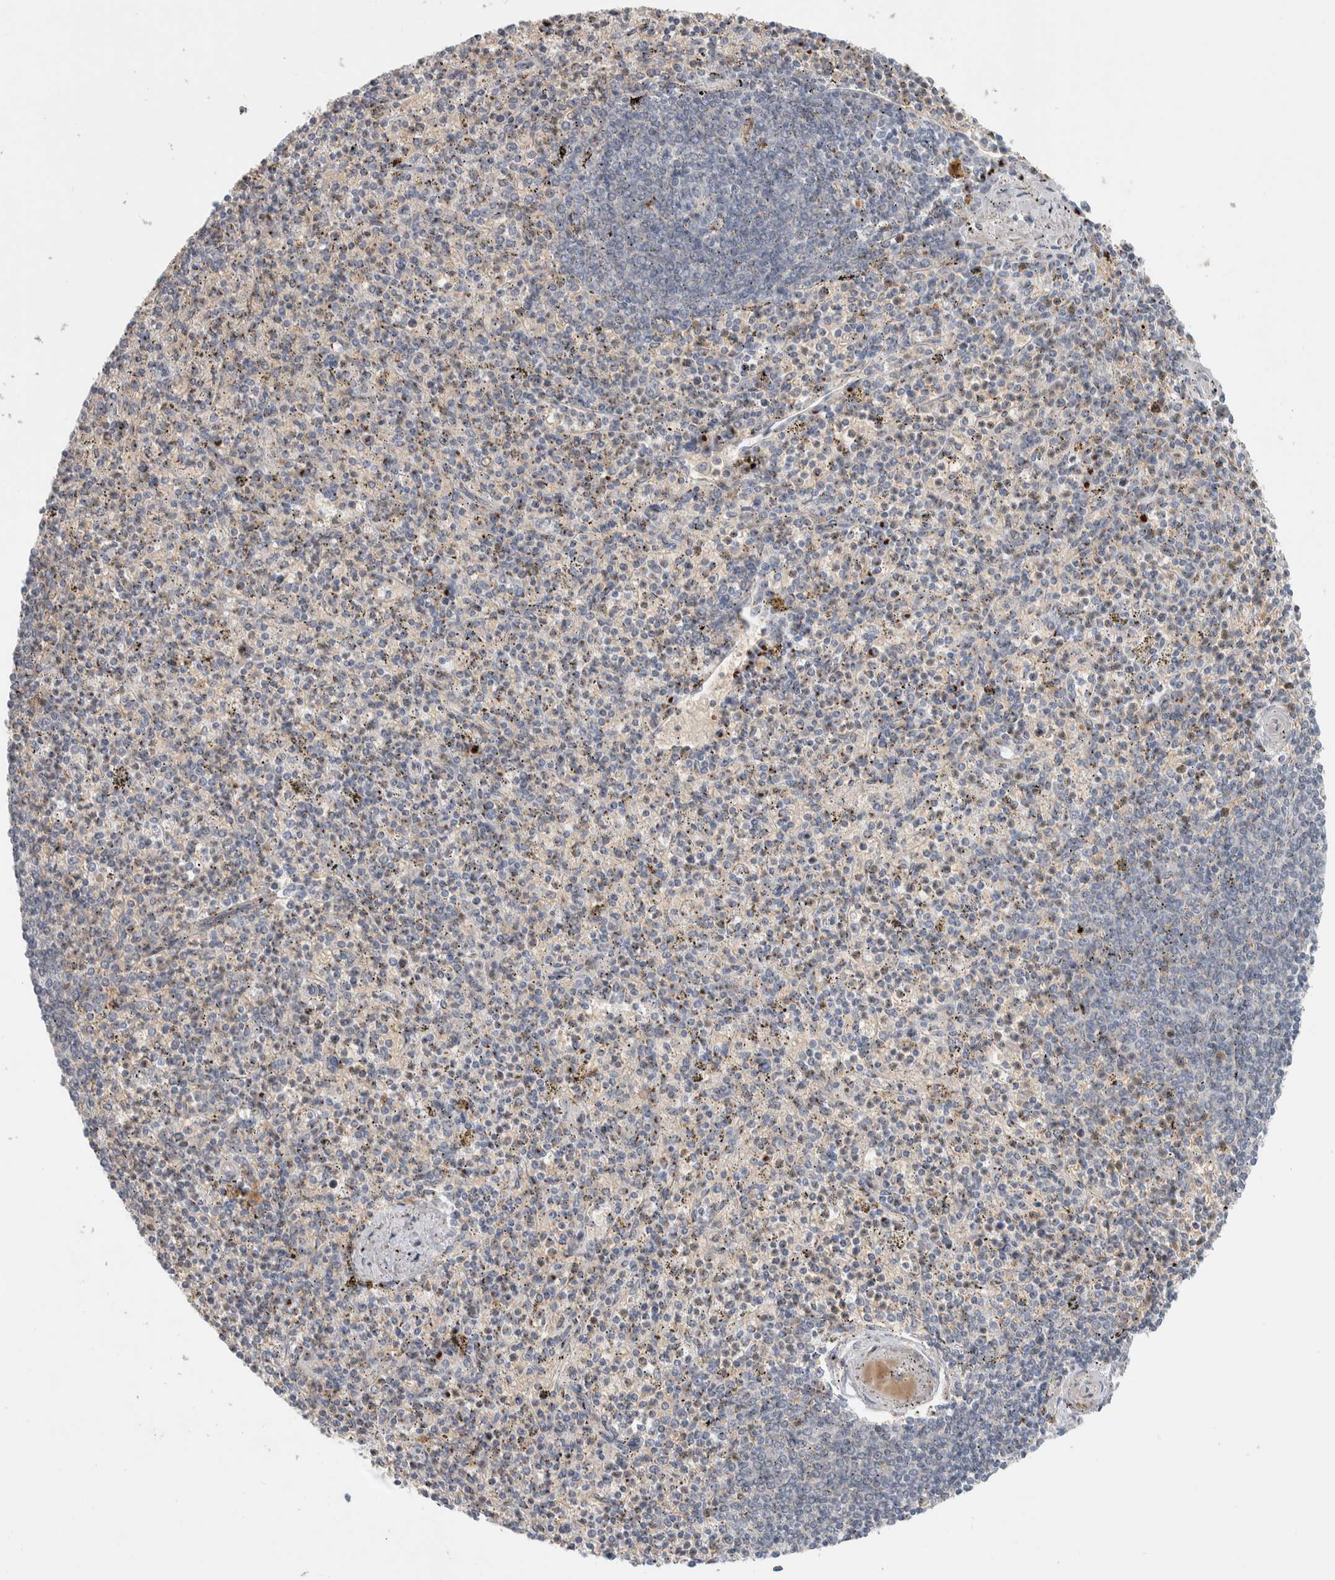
{"staining": {"intensity": "moderate", "quantity": "<25%", "location": "cytoplasmic/membranous"}, "tissue": "spleen", "cell_type": "Cells in red pulp", "image_type": "normal", "snomed": [{"axis": "morphology", "description": "Normal tissue, NOS"}, {"axis": "topography", "description": "Spleen"}], "caption": "Brown immunohistochemical staining in benign spleen displays moderate cytoplasmic/membranous expression in approximately <25% of cells in red pulp. The staining is performed using DAB (3,3'-diaminobenzidine) brown chromogen to label protein expression. The nuclei are counter-stained blue using hematoxylin.", "gene": "SLC38A10", "patient": {"sex": "male", "age": 72}}